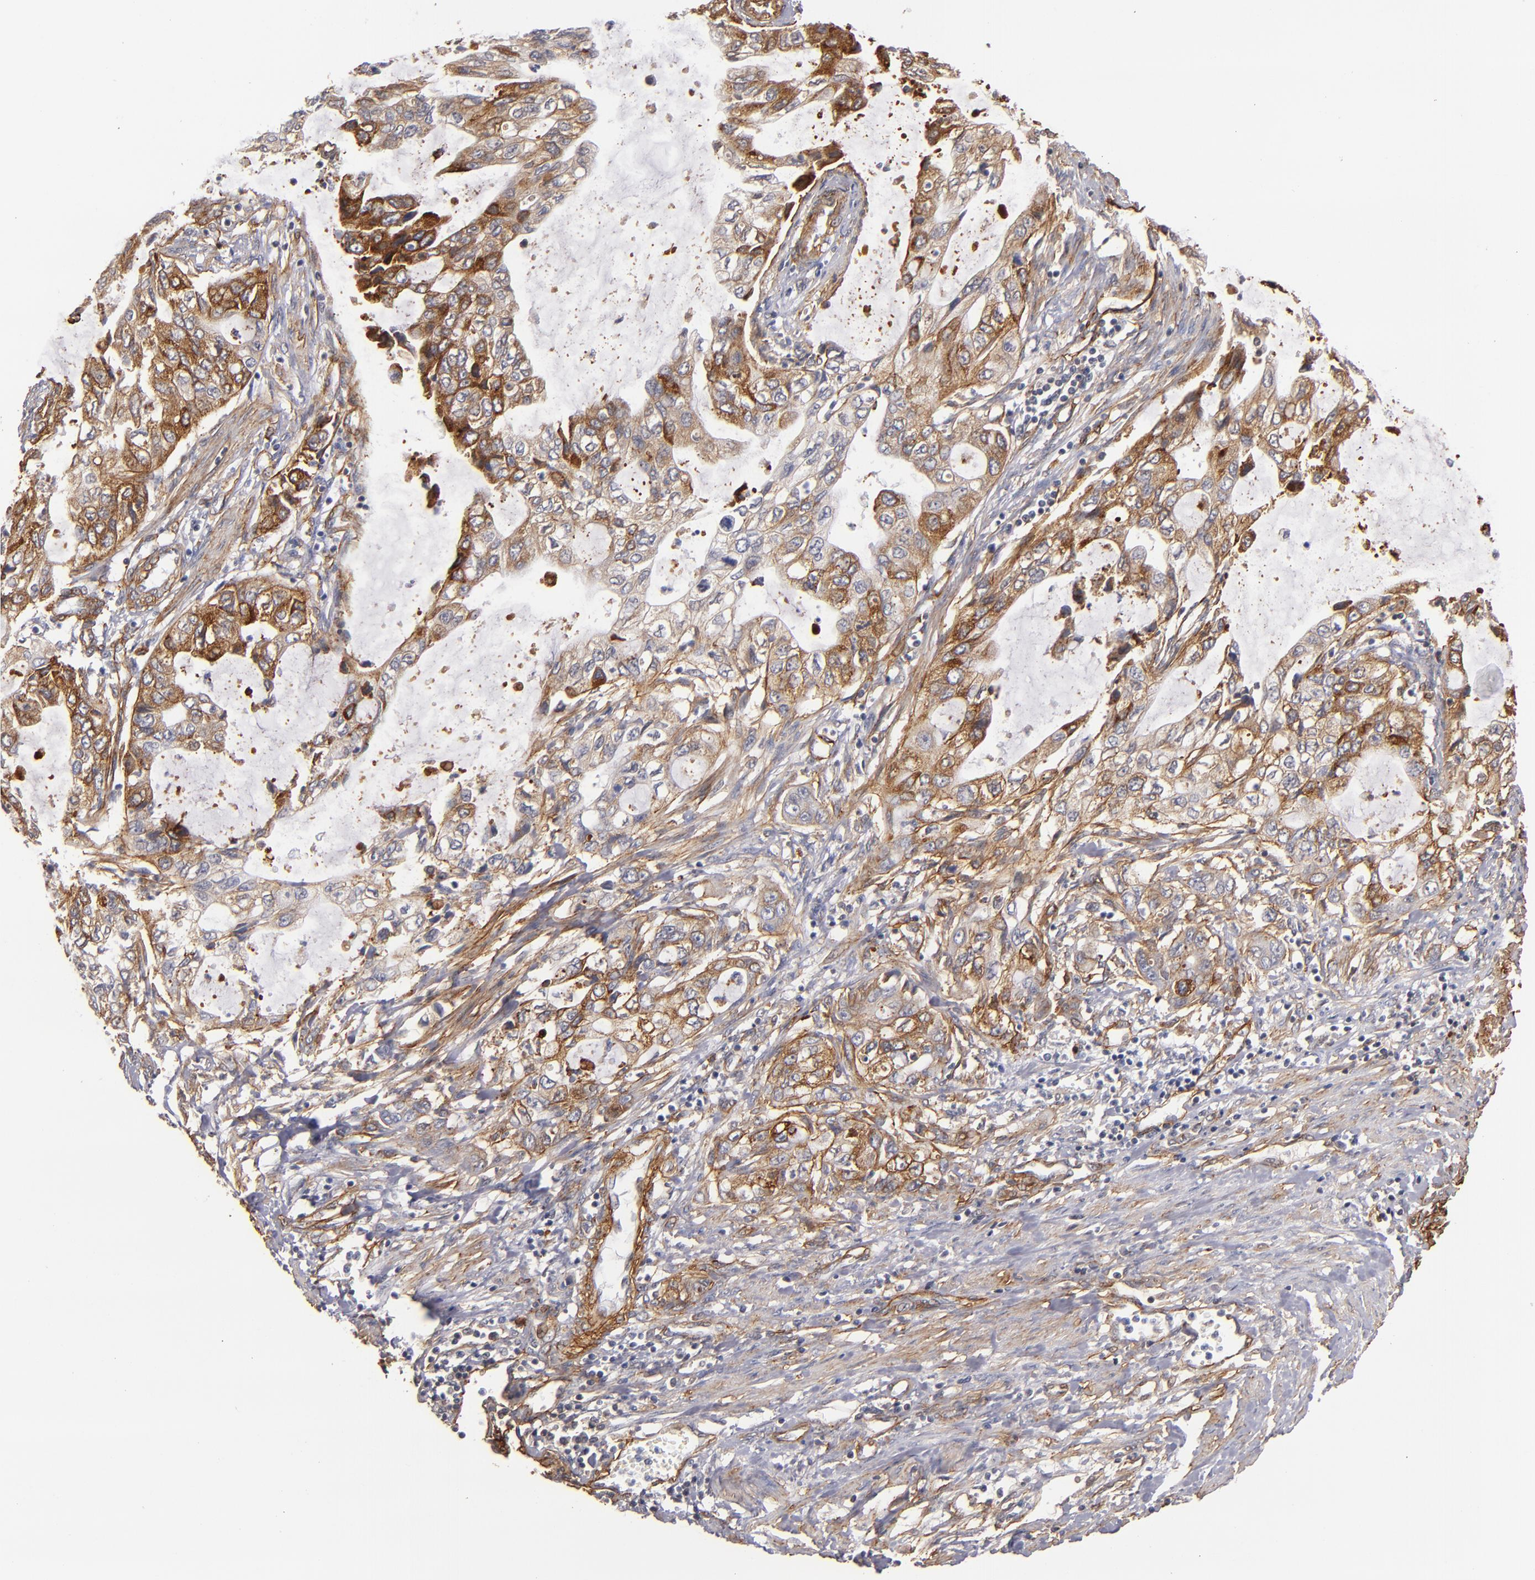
{"staining": {"intensity": "moderate", "quantity": ">75%", "location": "cytoplasmic/membranous"}, "tissue": "stomach cancer", "cell_type": "Tumor cells", "image_type": "cancer", "snomed": [{"axis": "morphology", "description": "Adenocarcinoma, NOS"}, {"axis": "topography", "description": "Stomach, upper"}], "caption": "Moderate cytoplasmic/membranous expression for a protein is appreciated in about >75% of tumor cells of stomach cancer using immunohistochemistry (IHC).", "gene": "LAMC1", "patient": {"sex": "female", "age": 52}}